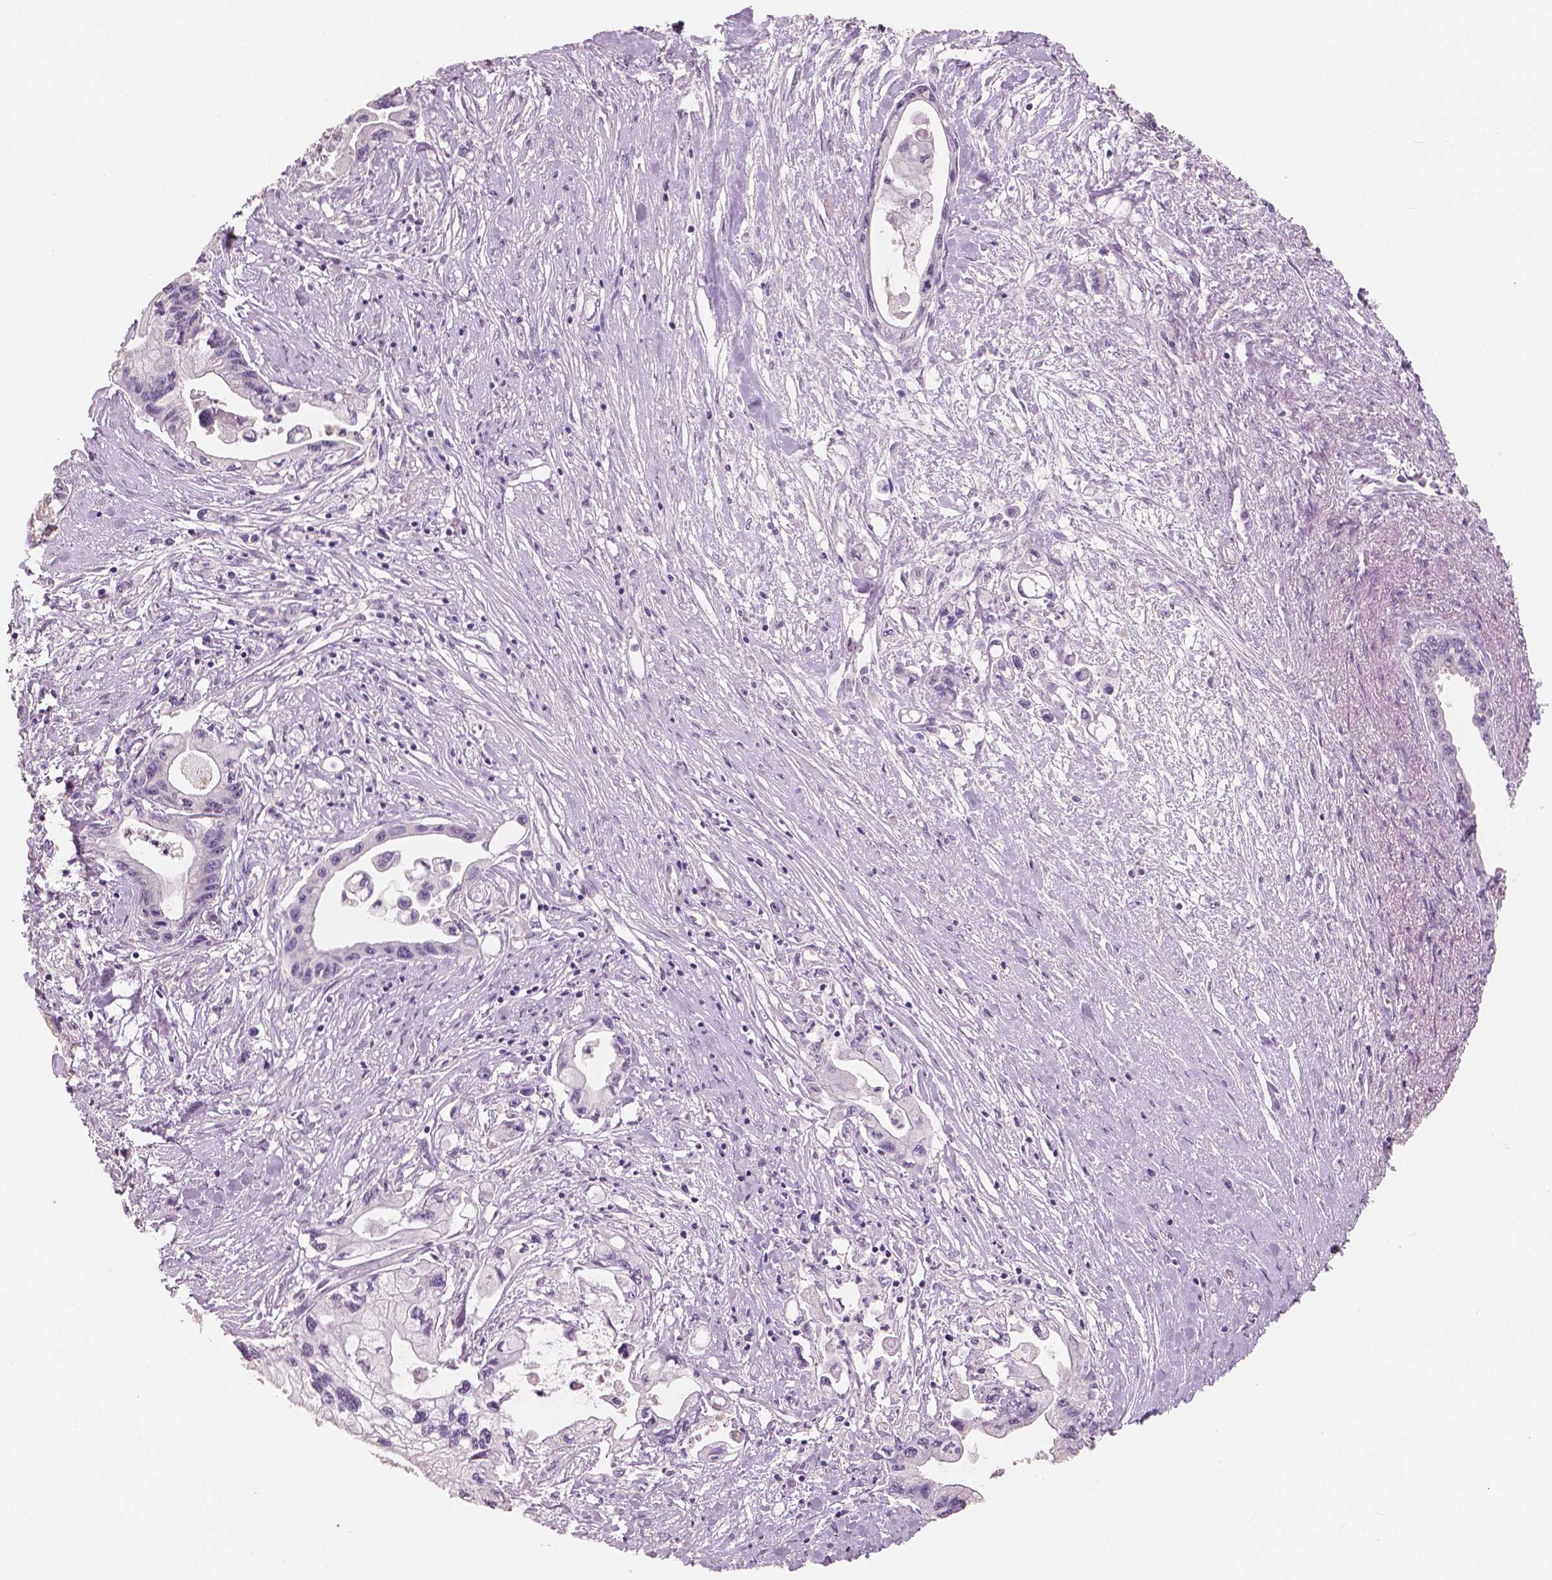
{"staining": {"intensity": "negative", "quantity": "none", "location": "none"}, "tissue": "pancreatic cancer", "cell_type": "Tumor cells", "image_type": "cancer", "snomed": [{"axis": "morphology", "description": "Adenocarcinoma, NOS"}, {"axis": "topography", "description": "Pancreas"}], "caption": "Immunohistochemistry histopathology image of pancreatic adenocarcinoma stained for a protein (brown), which exhibits no staining in tumor cells. (Brightfield microscopy of DAB (3,3'-diaminobenzidine) immunohistochemistry (IHC) at high magnification).", "gene": "NECAB1", "patient": {"sex": "male", "age": 61}}